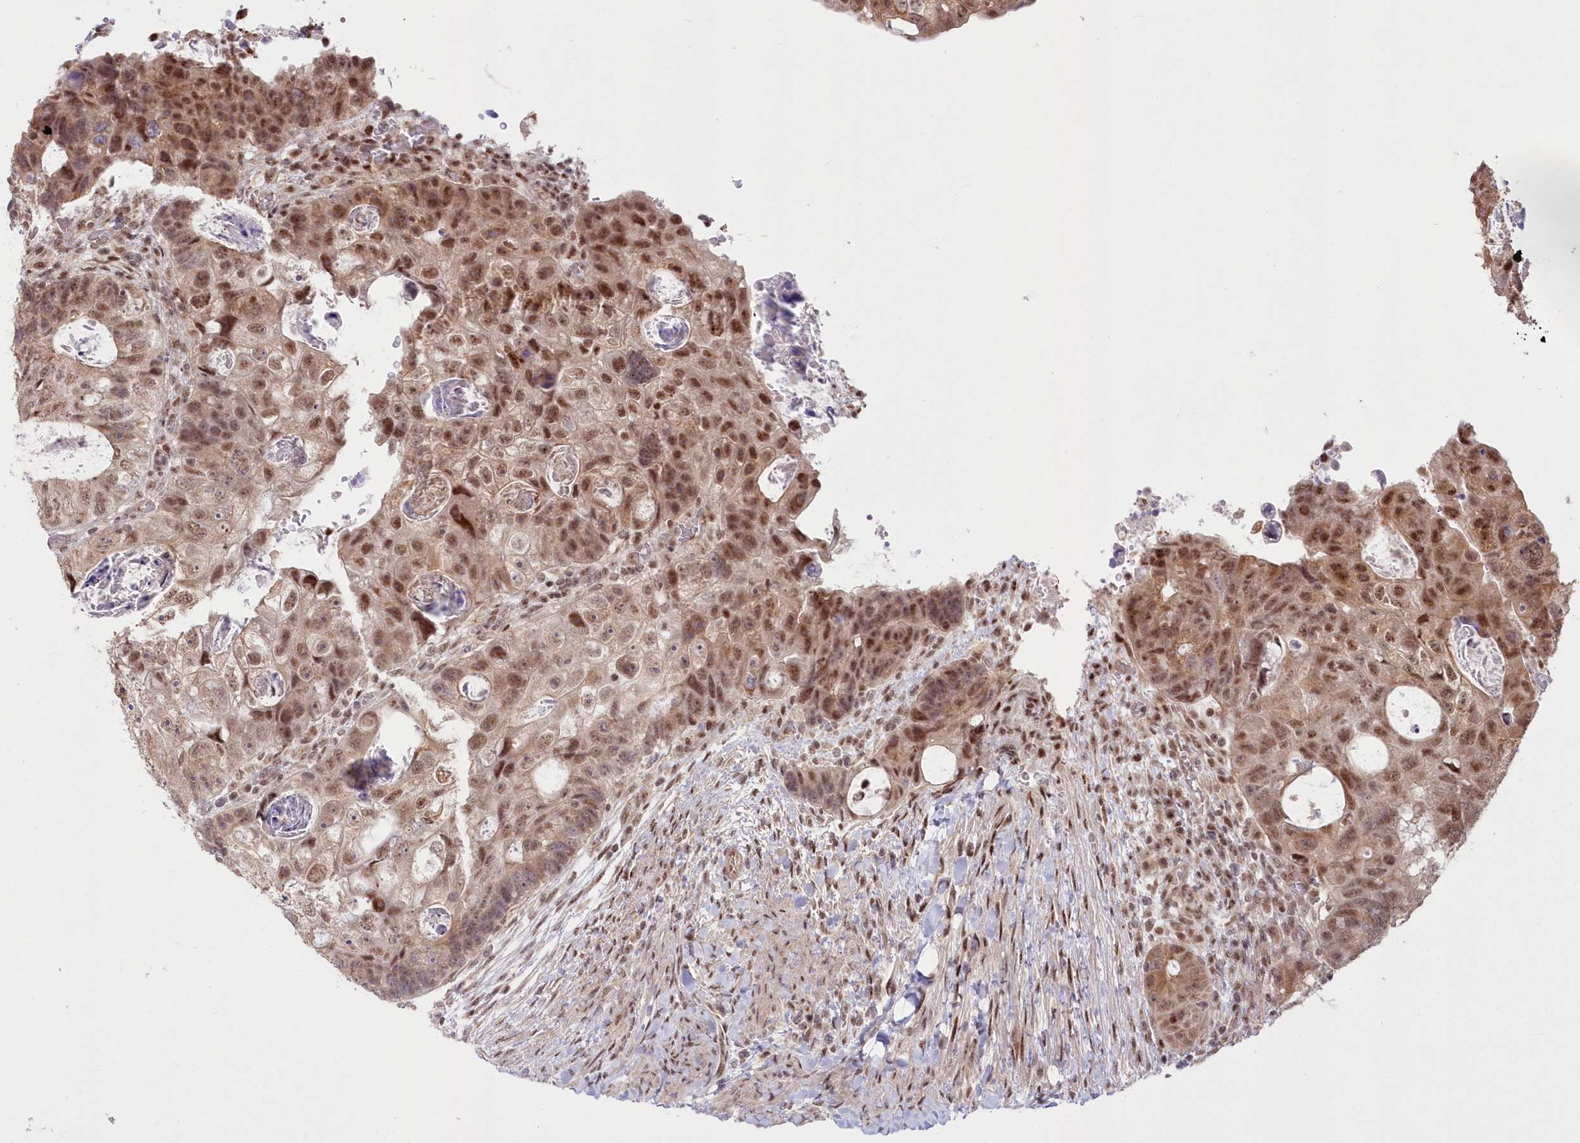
{"staining": {"intensity": "moderate", "quantity": ">75%", "location": "cytoplasmic/membranous,nuclear"}, "tissue": "colorectal cancer", "cell_type": "Tumor cells", "image_type": "cancer", "snomed": [{"axis": "morphology", "description": "Adenocarcinoma, NOS"}, {"axis": "topography", "description": "Rectum"}], "caption": "Human colorectal adenocarcinoma stained with a protein marker reveals moderate staining in tumor cells.", "gene": "WBP1L", "patient": {"sex": "male", "age": 59}}